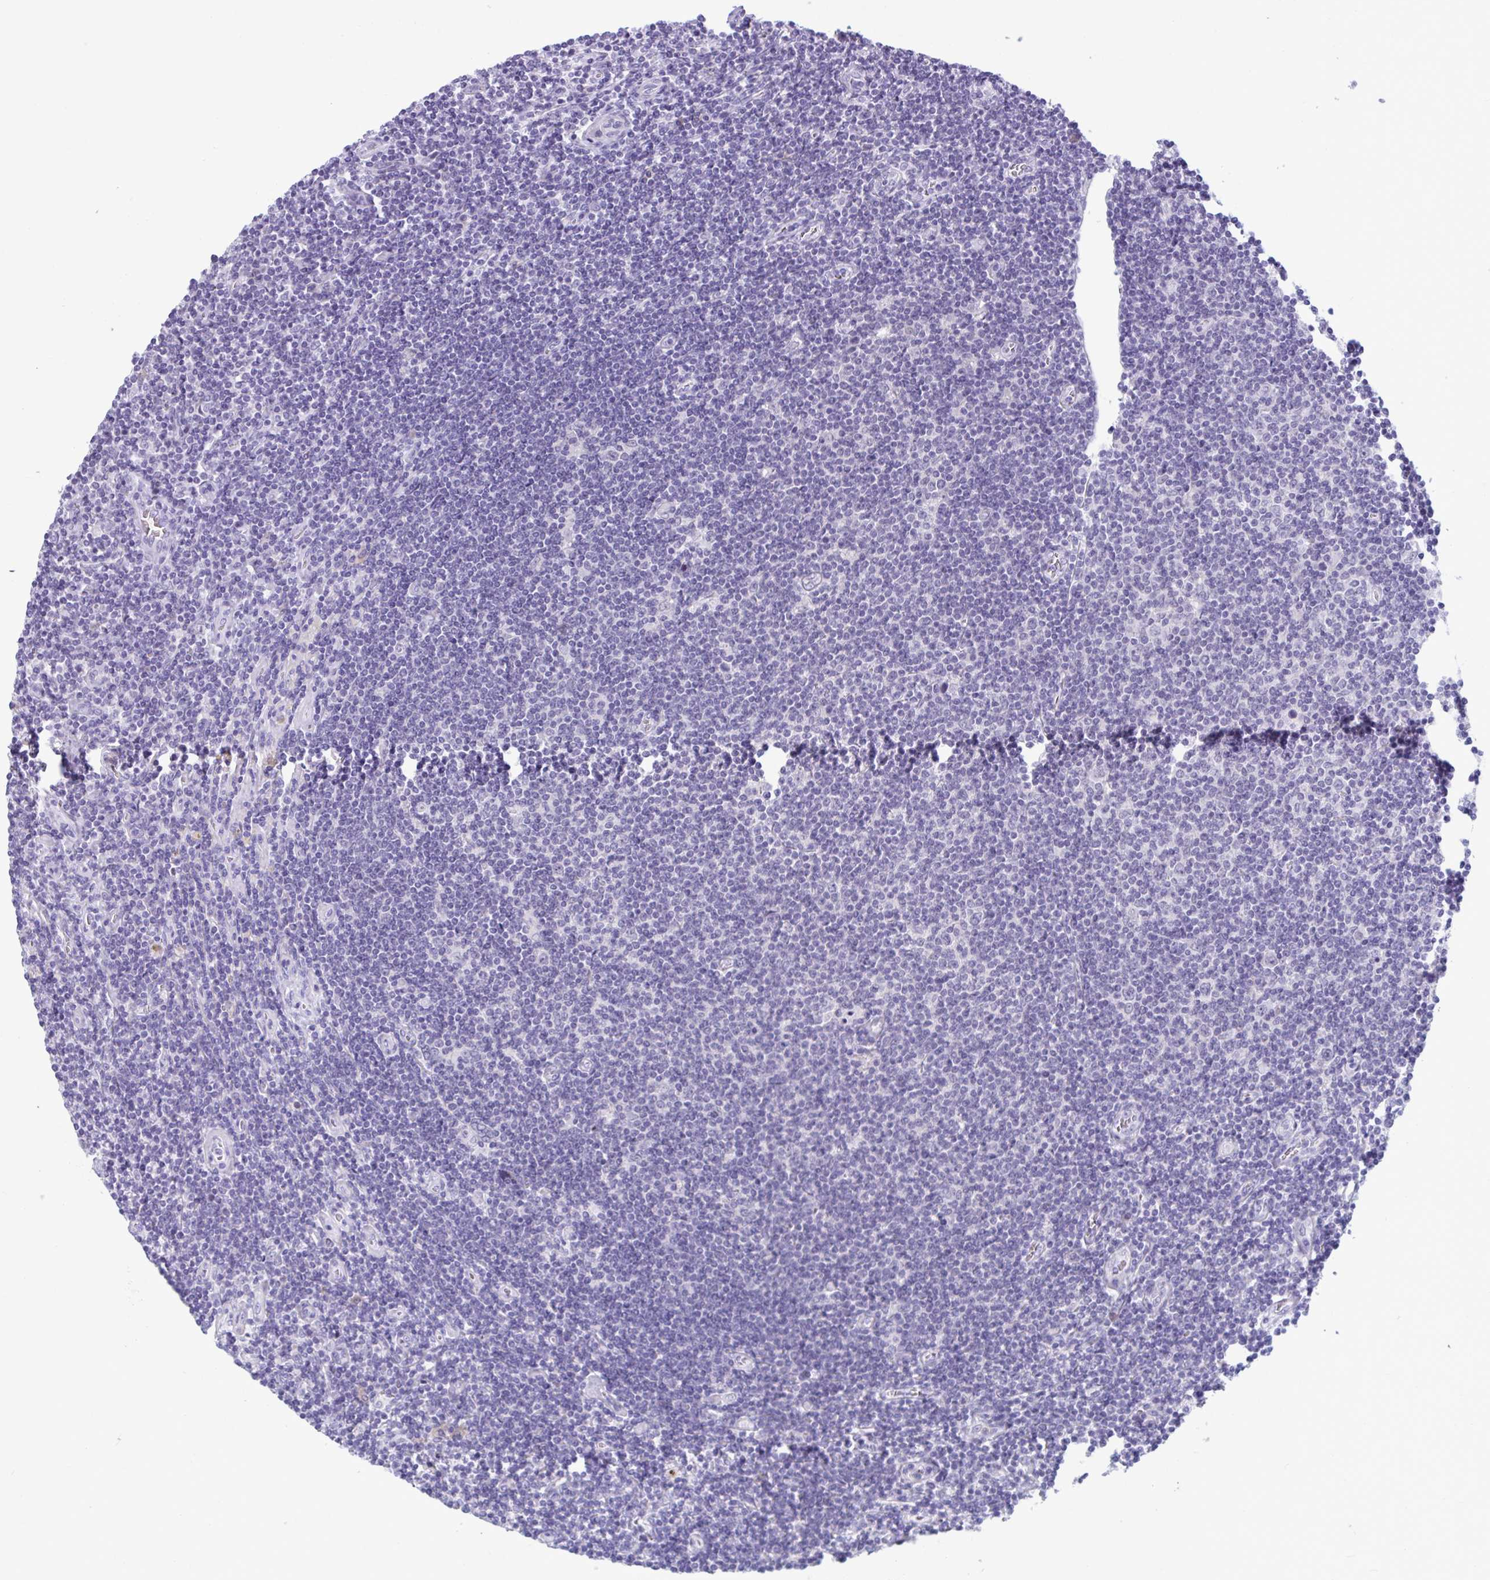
{"staining": {"intensity": "negative", "quantity": "none", "location": "none"}, "tissue": "lymphoma", "cell_type": "Tumor cells", "image_type": "cancer", "snomed": [{"axis": "morphology", "description": "Hodgkin's disease, NOS"}, {"axis": "topography", "description": "Lymph node"}], "caption": "Protein analysis of Hodgkin's disease shows no significant staining in tumor cells.", "gene": "WNT9B", "patient": {"sex": "male", "age": 40}}